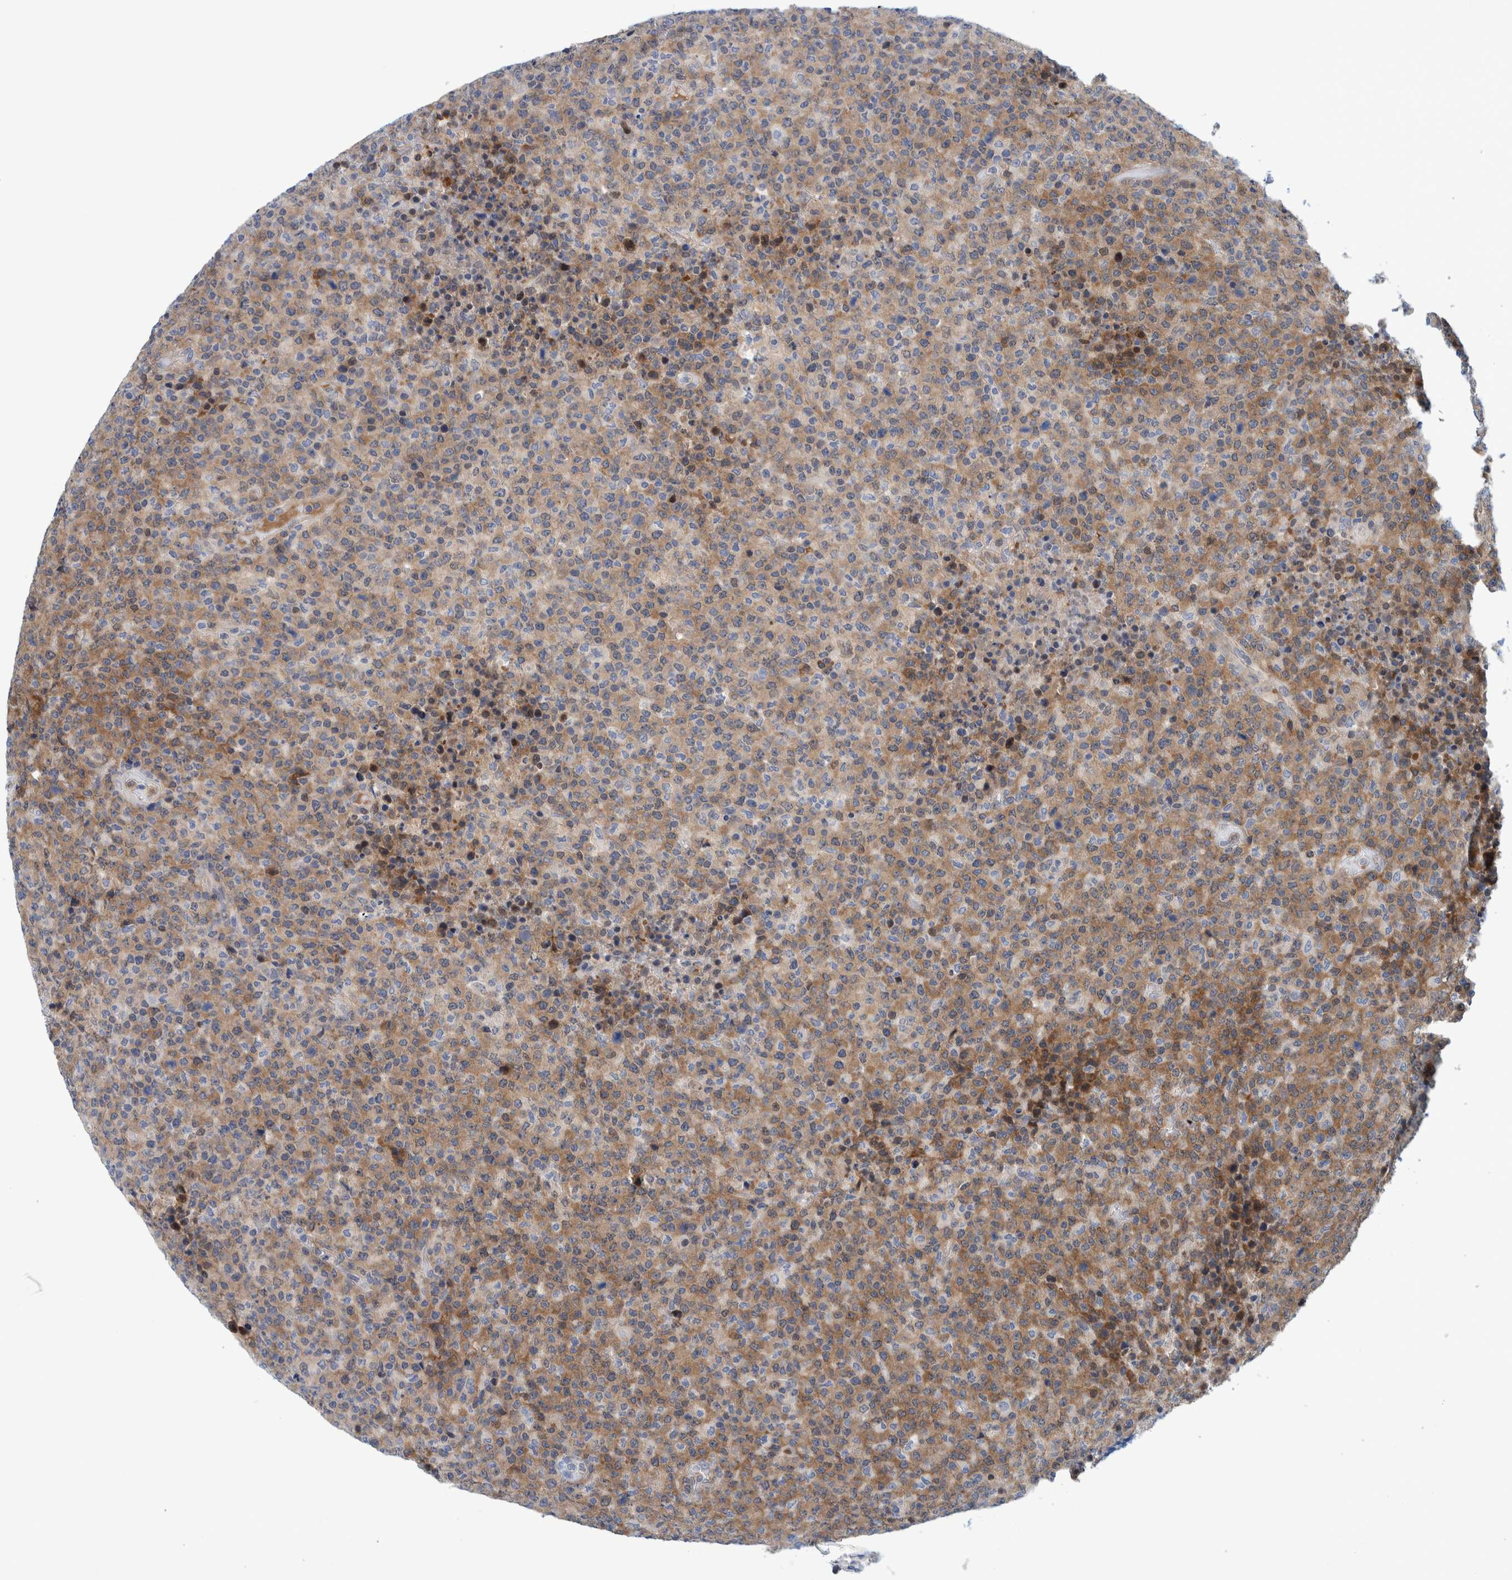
{"staining": {"intensity": "moderate", "quantity": "25%-75%", "location": "cytoplasmic/membranous"}, "tissue": "lymphoma", "cell_type": "Tumor cells", "image_type": "cancer", "snomed": [{"axis": "morphology", "description": "Malignant lymphoma, non-Hodgkin's type, High grade"}, {"axis": "topography", "description": "Lymph node"}], "caption": "Protein expression by immunohistochemistry (IHC) shows moderate cytoplasmic/membranous expression in about 25%-75% of tumor cells in lymphoma.", "gene": "PFAS", "patient": {"sex": "male", "age": 13}}